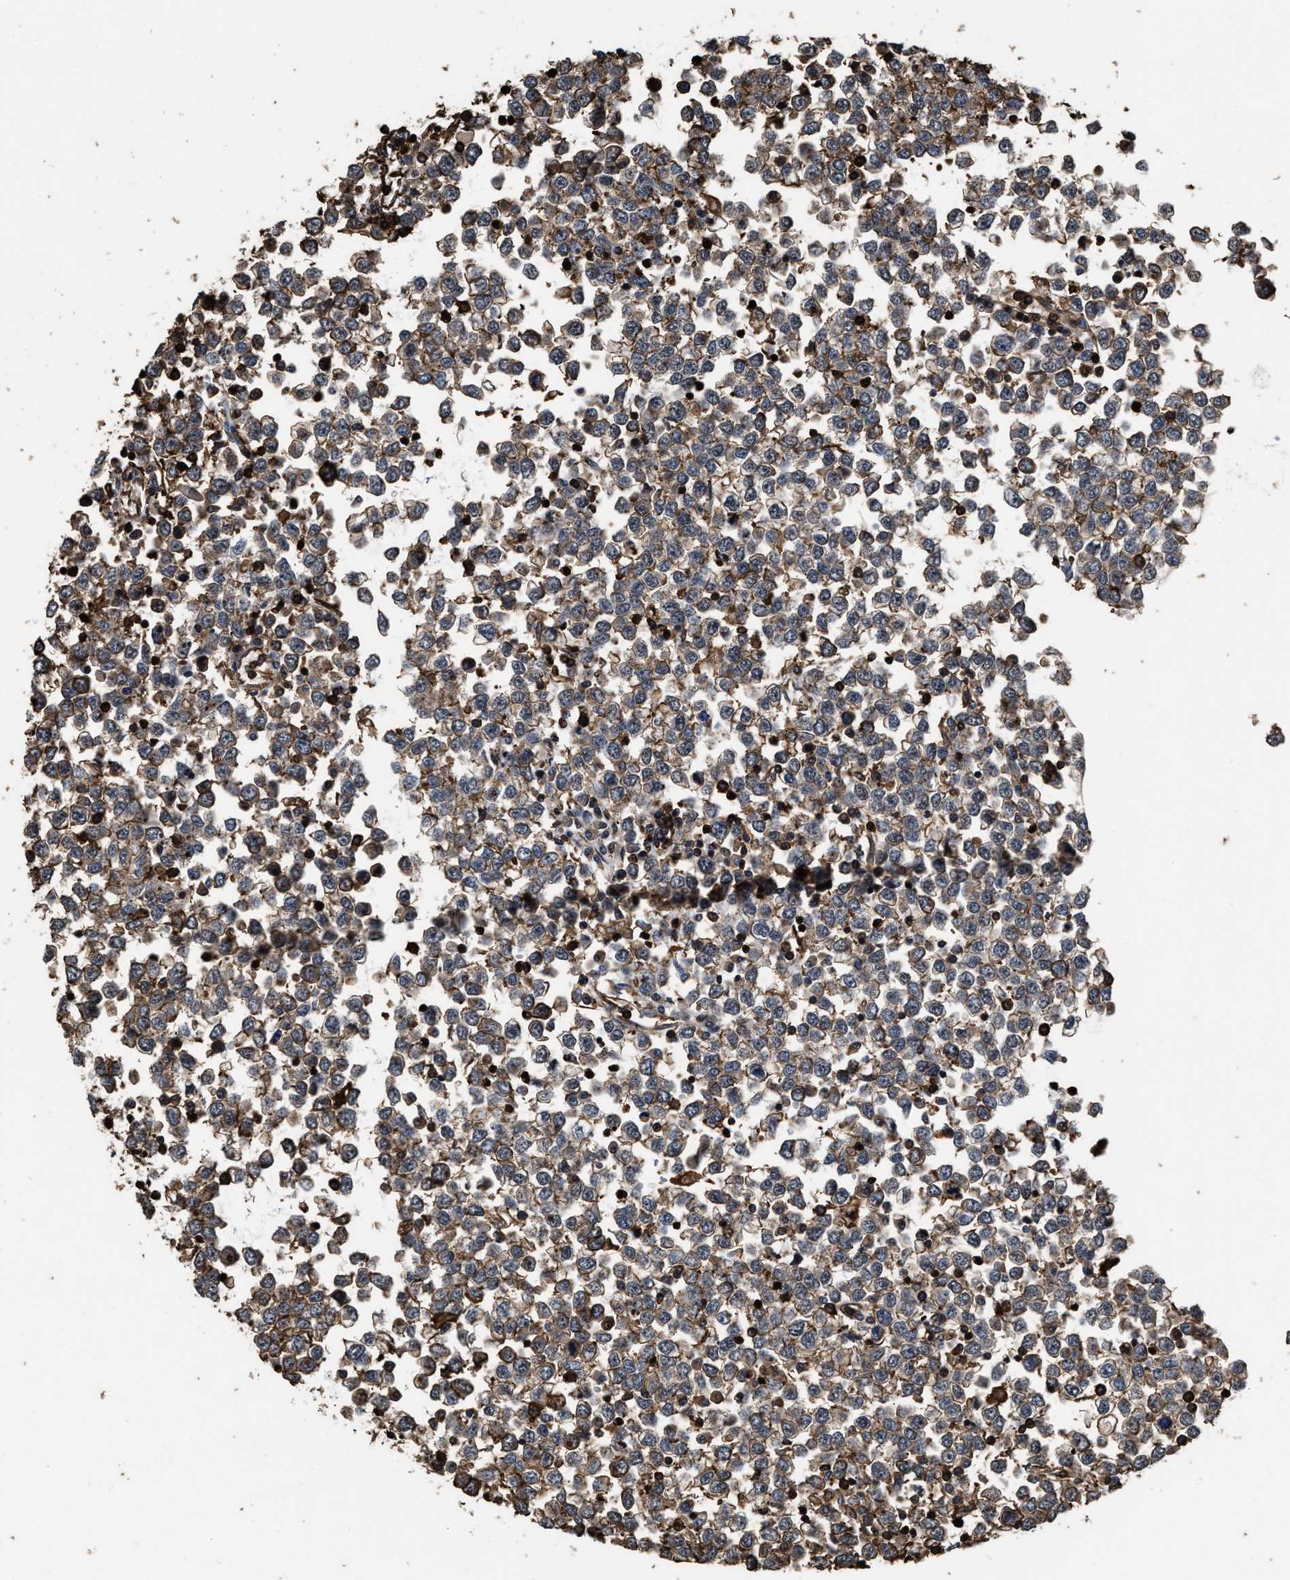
{"staining": {"intensity": "moderate", "quantity": "25%-75%", "location": "cytoplasmic/membranous"}, "tissue": "testis cancer", "cell_type": "Tumor cells", "image_type": "cancer", "snomed": [{"axis": "morphology", "description": "Seminoma, NOS"}, {"axis": "topography", "description": "Testis"}], "caption": "Immunohistochemistry of human testis seminoma shows medium levels of moderate cytoplasmic/membranous positivity in about 25%-75% of tumor cells.", "gene": "KBTBD2", "patient": {"sex": "male", "age": 65}}